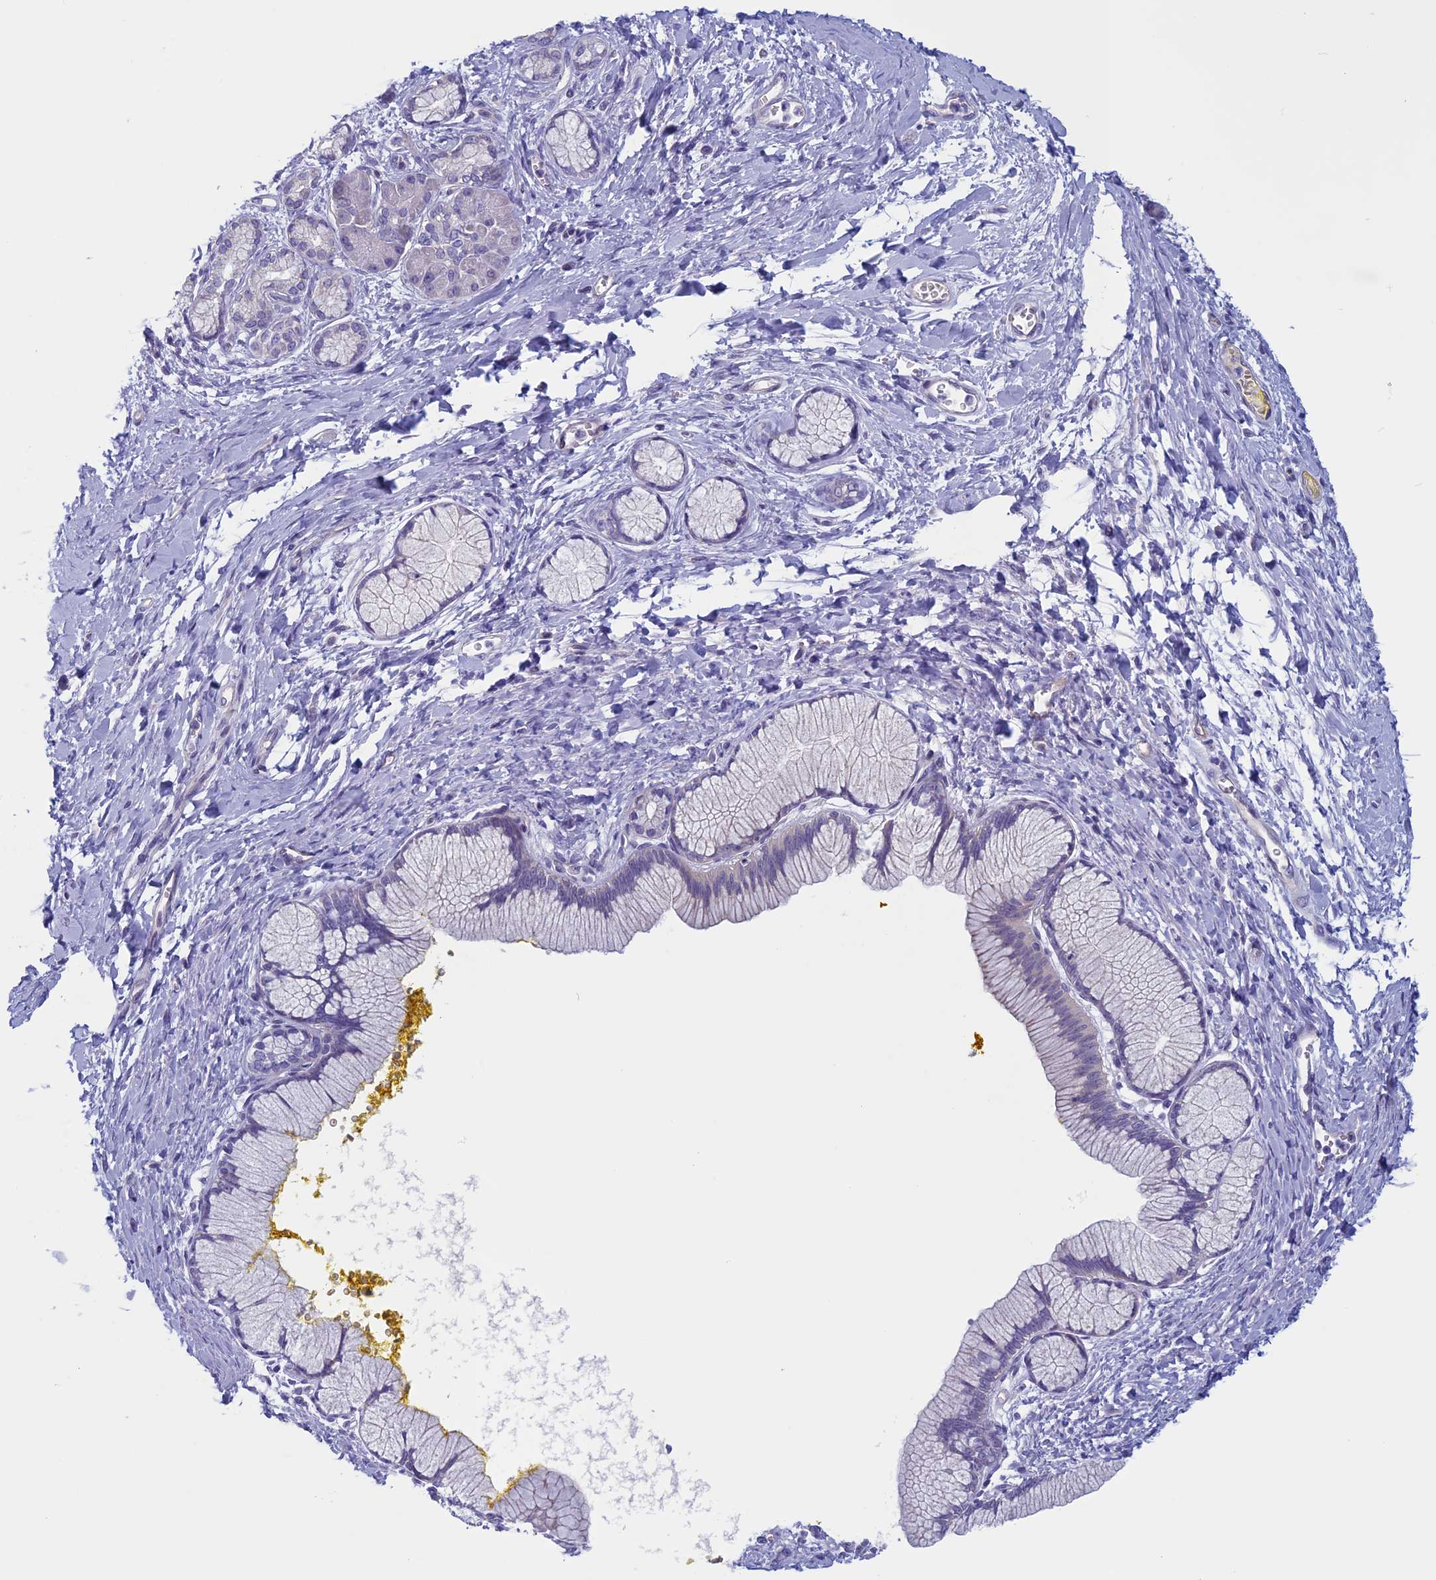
{"staining": {"intensity": "negative", "quantity": "none", "location": "none"}, "tissue": "pancreatic cancer", "cell_type": "Tumor cells", "image_type": "cancer", "snomed": [{"axis": "morphology", "description": "Adenocarcinoma, NOS"}, {"axis": "topography", "description": "Pancreas"}], "caption": "An image of pancreatic cancer (adenocarcinoma) stained for a protein reveals no brown staining in tumor cells.", "gene": "CNOT6L", "patient": {"sex": "male", "age": 58}}